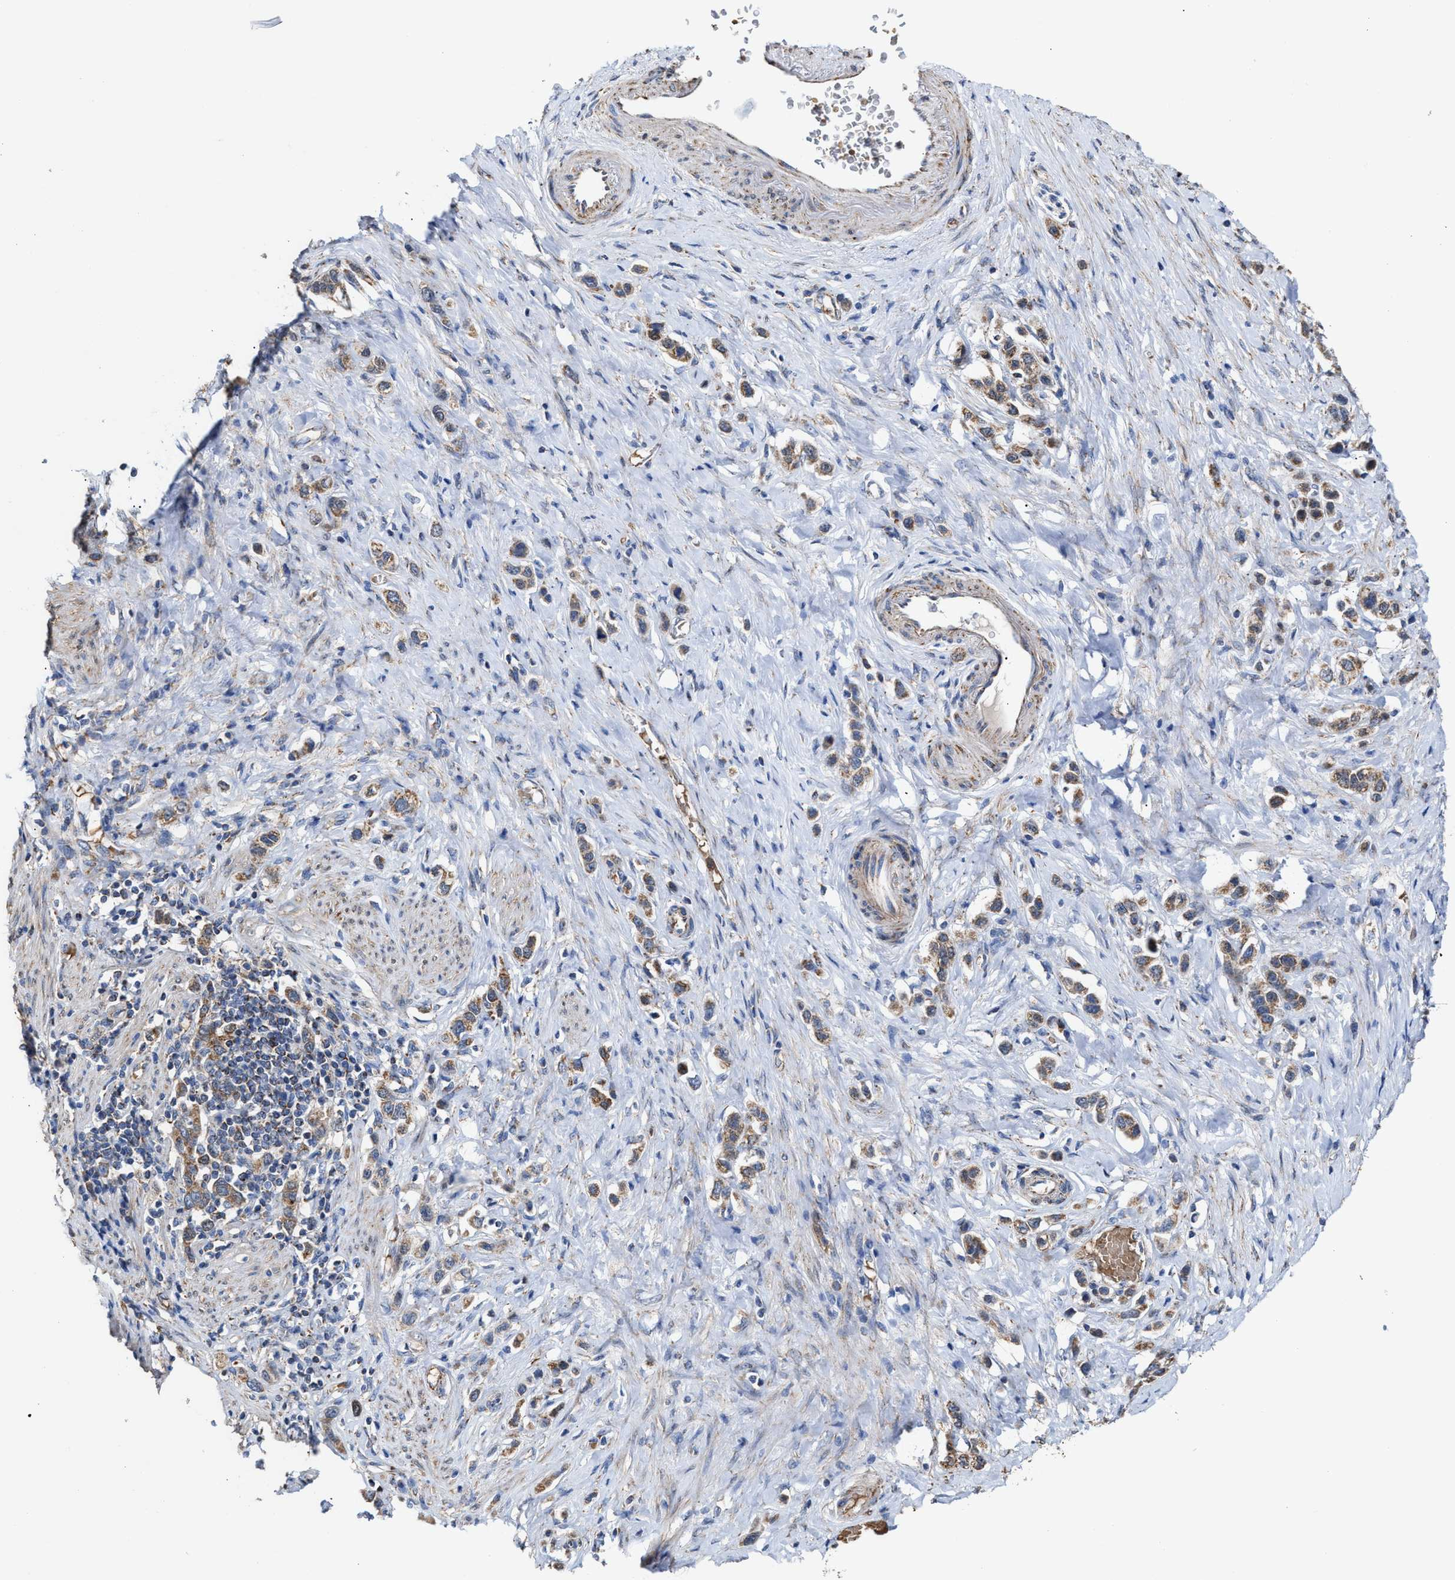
{"staining": {"intensity": "moderate", "quantity": ">75%", "location": "cytoplasmic/membranous"}, "tissue": "stomach cancer", "cell_type": "Tumor cells", "image_type": "cancer", "snomed": [{"axis": "morphology", "description": "Adenocarcinoma, NOS"}, {"axis": "topography", "description": "Stomach"}], "caption": "There is medium levels of moderate cytoplasmic/membranous positivity in tumor cells of adenocarcinoma (stomach), as demonstrated by immunohistochemical staining (brown color).", "gene": "MECR", "patient": {"sex": "female", "age": 65}}